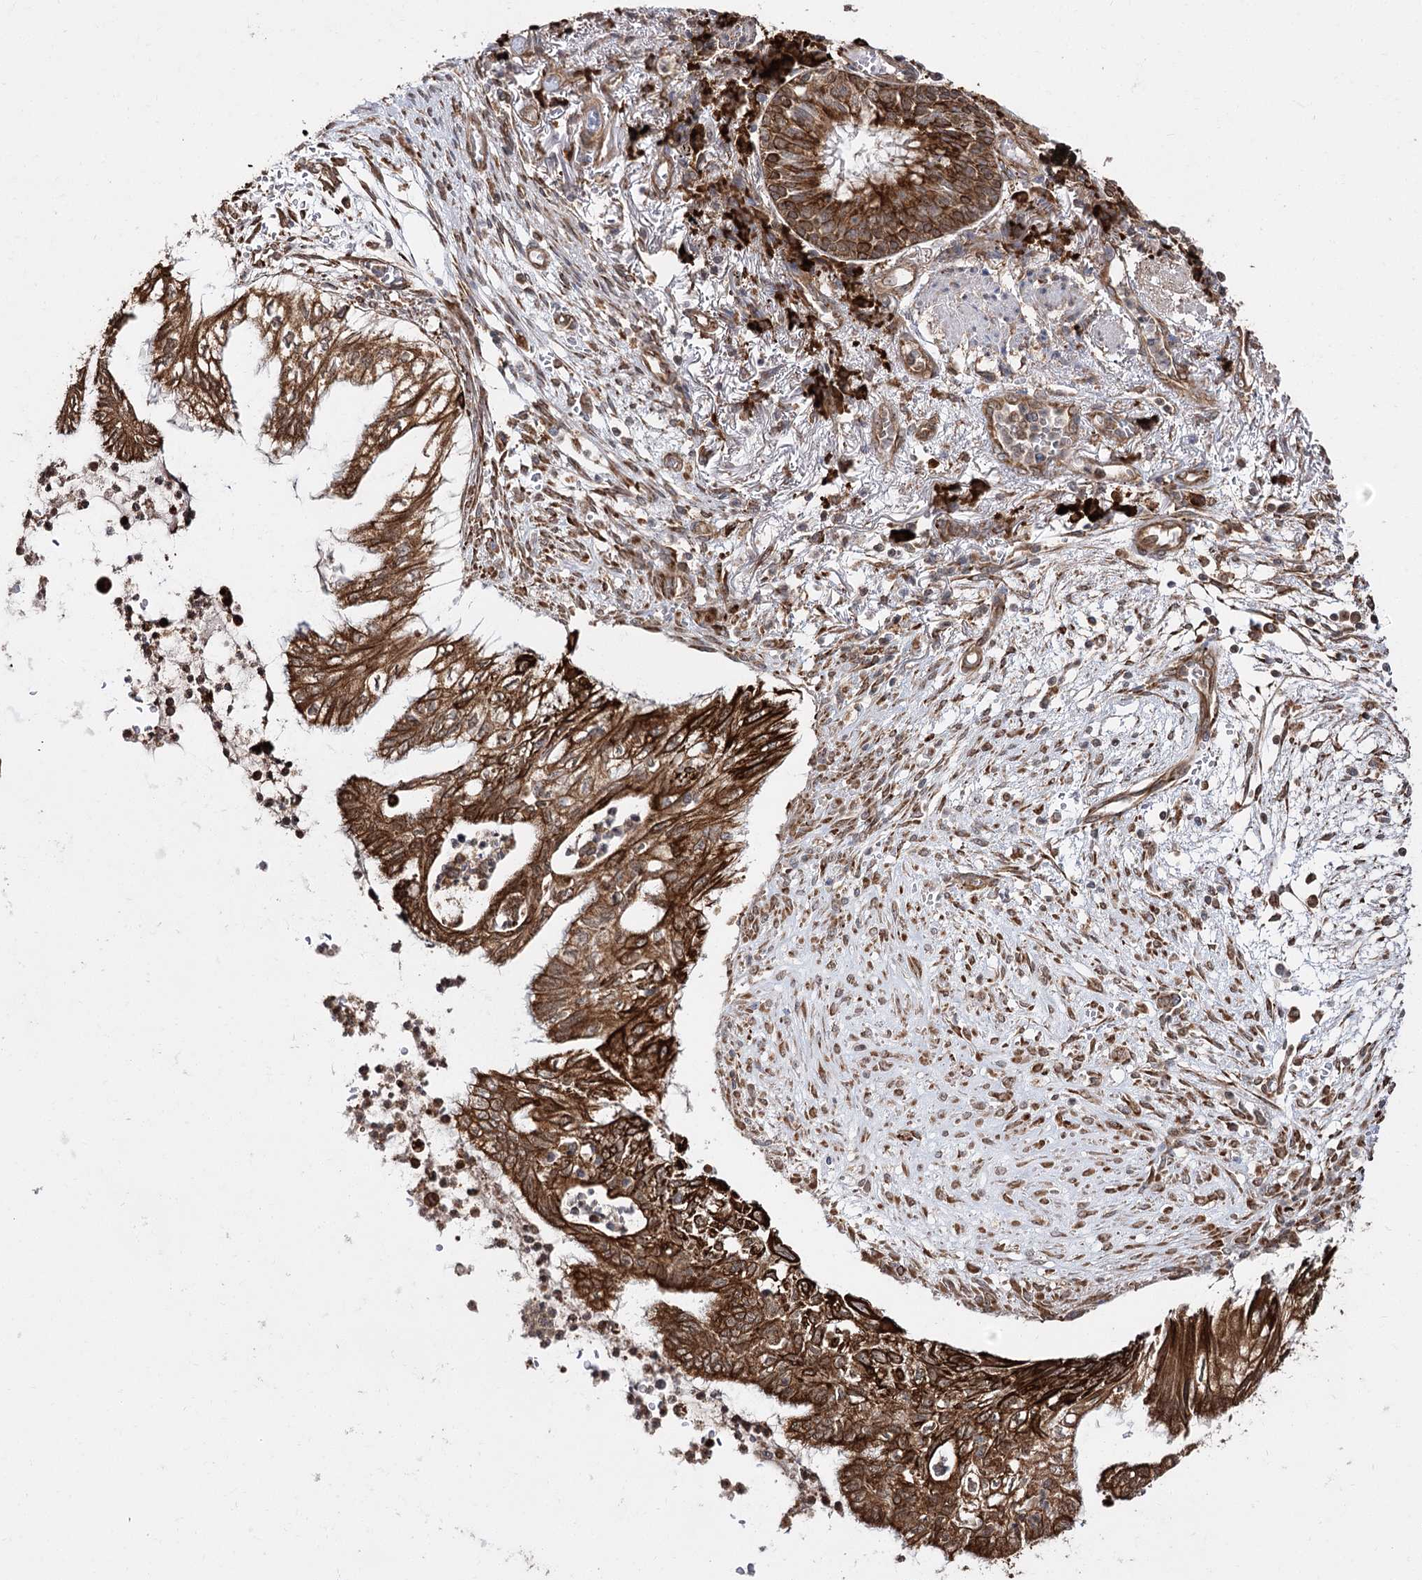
{"staining": {"intensity": "strong", "quantity": ">75%", "location": "cytoplasmic/membranous"}, "tissue": "lung cancer", "cell_type": "Tumor cells", "image_type": "cancer", "snomed": [{"axis": "morphology", "description": "Adenocarcinoma, NOS"}, {"axis": "topography", "description": "Lung"}], "caption": "Human lung cancer (adenocarcinoma) stained with a protein marker displays strong staining in tumor cells.", "gene": "DNAJB14", "patient": {"sex": "female", "age": 70}}